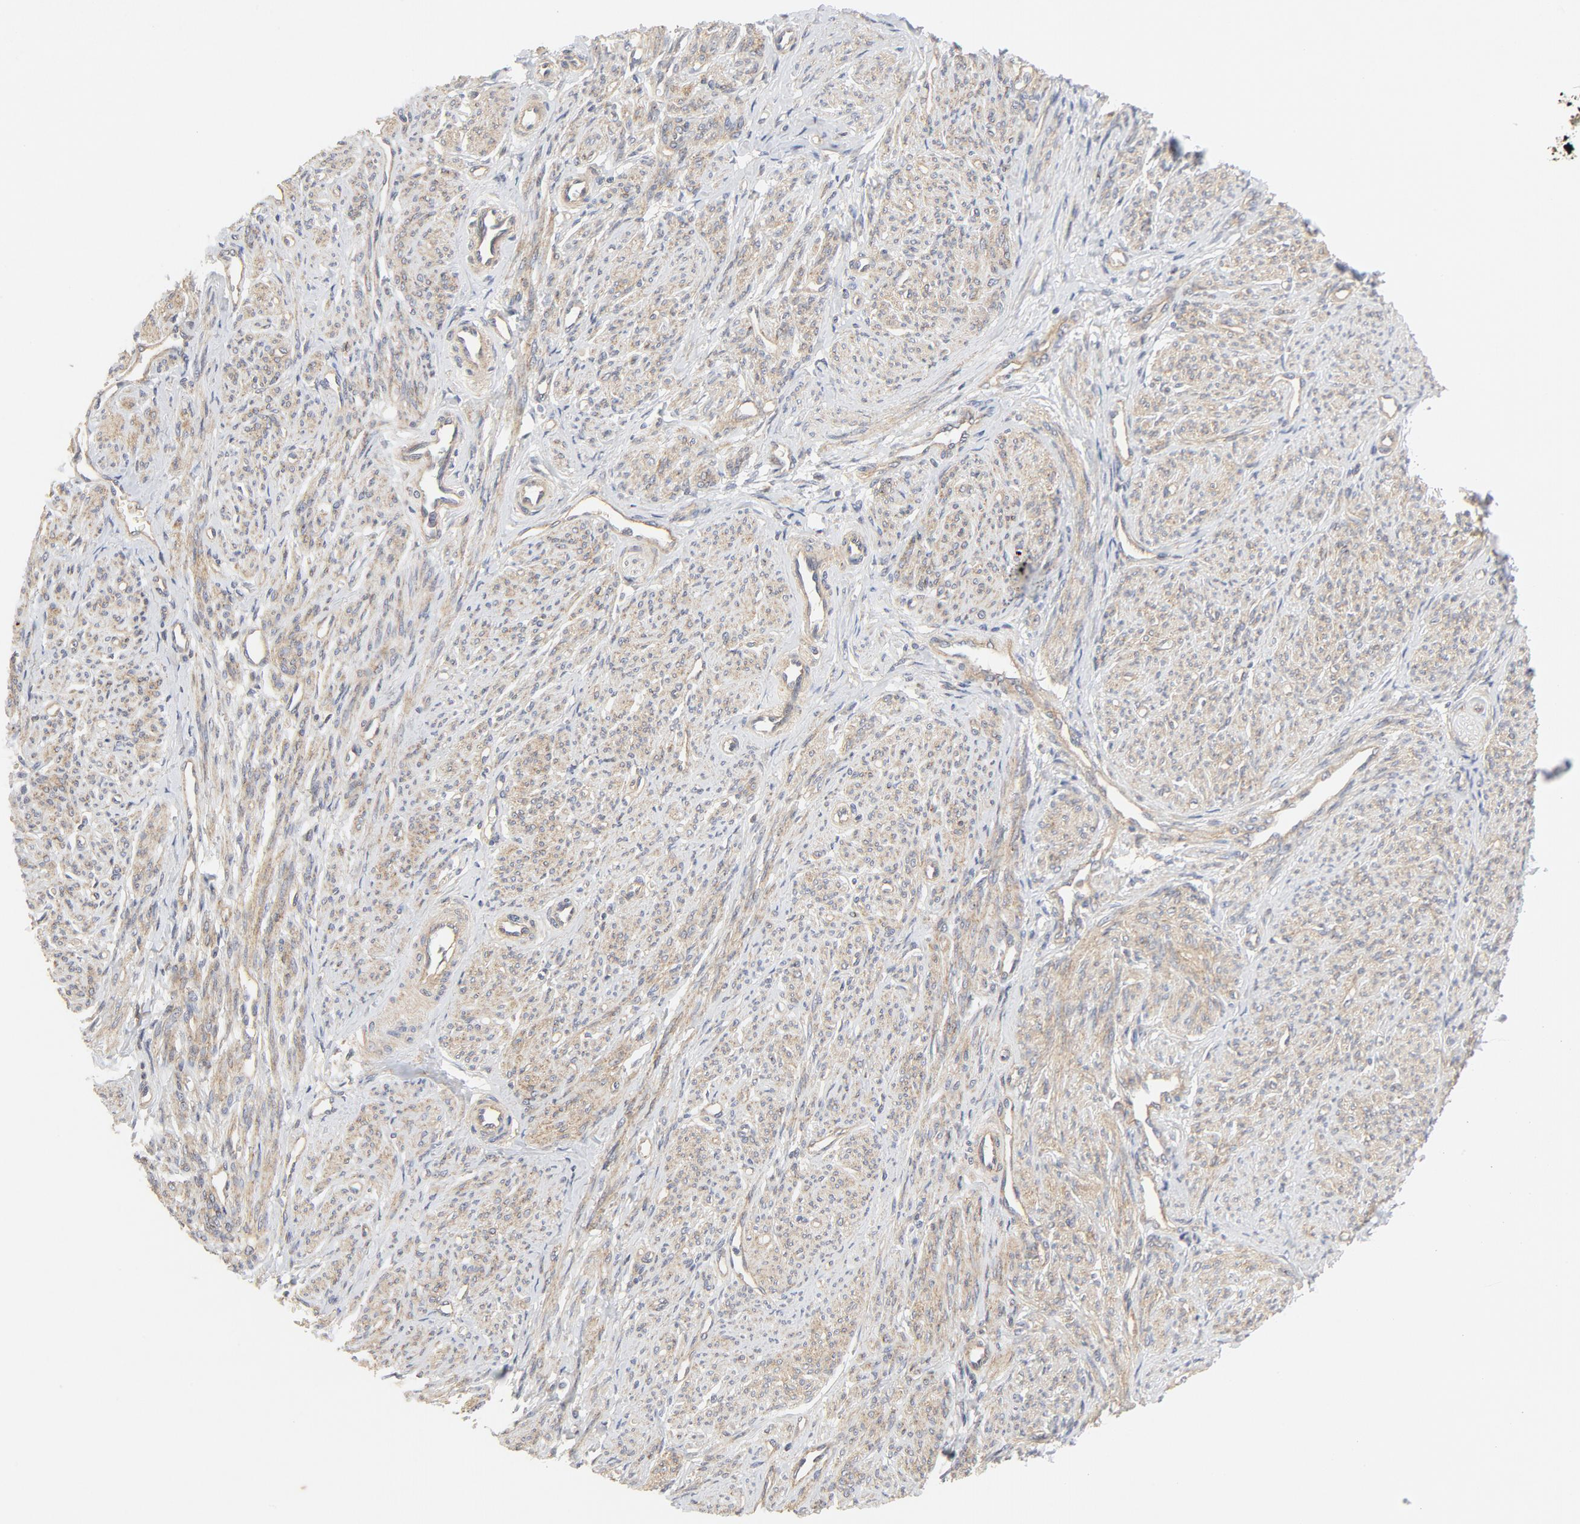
{"staining": {"intensity": "weak", "quantity": ">75%", "location": "cytoplasmic/membranous"}, "tissue": "smooth muscle", "cell_type": "Smooth muscle cells", "image_type": "normal", "snomed": [{"axis": "morphology", "description": "Normal tissue, NOS"}, {"axis": "topography", "description": "Smooth muscle"}], "caption": "Weak cytoplasmic/membranous protein positivity is identified in about >75% of smooth muscle cells in smooth muscle.", "gene": "MAP2K7", "patient": {"sex": "female", "age": 65}}